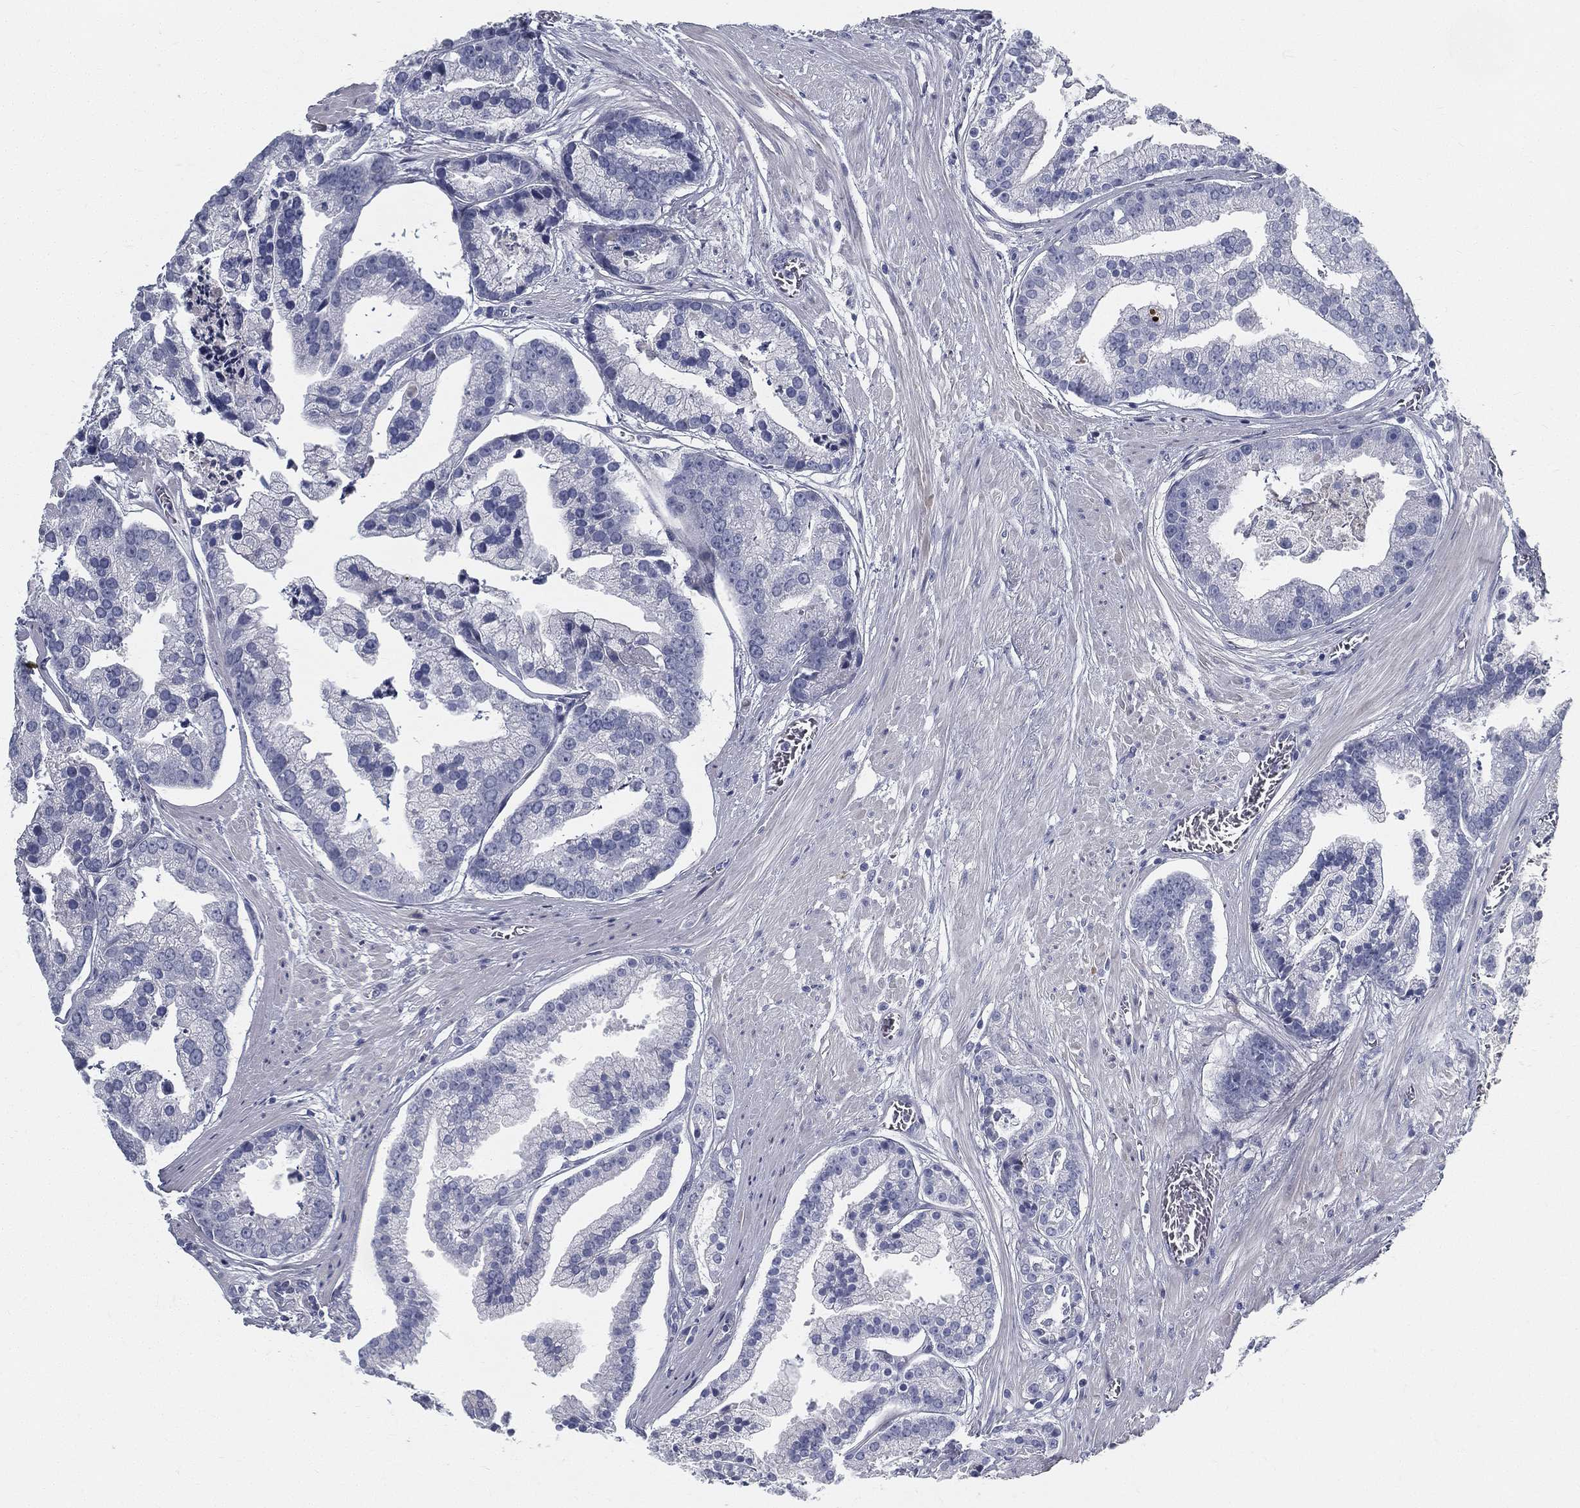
{"staining": {"intensity": "negative", "quantity": "none", "location": "none"}, "tissue": "prostate cancer", "cell_type": "Tumor cells", "image_type": "cancer", "snomed": [{"axis": "morphology", "description": "Adenocarcinoma, NOS"}, {"axis": "topography", "description": "Prostate and seminal vesicle, NOS"}, {"axis": "topography", "description": "Prostate"}], "caption": "This histopathology image is of prostate cancer (adenocarcinoma) stained with immunohistochemistry (IHC) to label a protein in brown with the nuclei are counter-stained blue. There is no staining in tumor cells.", "gene": "SPPL2C", "patient": {"sex": "male", "age": 44}}